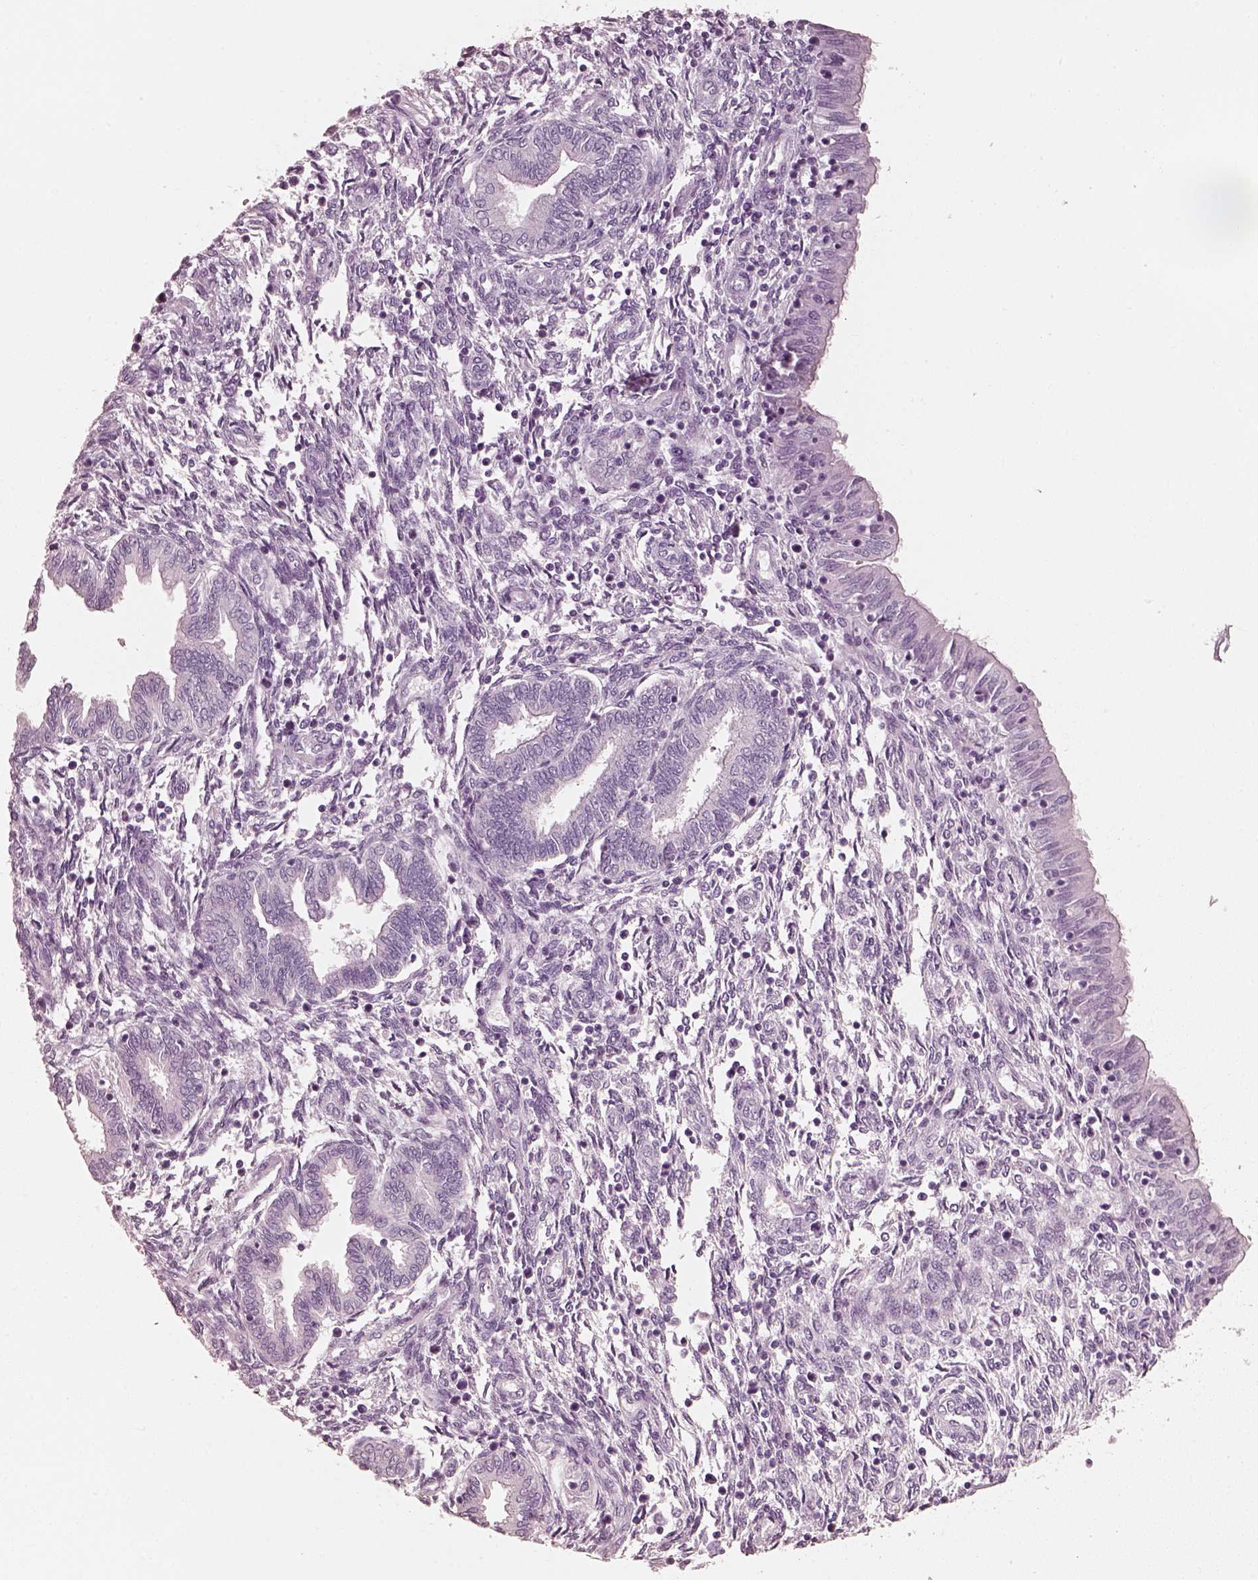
{"staining": {"intensity": "negative", "quantity": "none", "location": "none"}, "tissue": "endometrium", "cell_type": "Cells in endometrial stroma", "image_type": "normal", "snomed": [{"axis": "morphology", "description": "Normal tissue, NOS"}, {"axis": "topography", "description": "Endometrium"}], "caption": "Immunohistochemistry (IHC) histopathology image of benign endometrium: human endometrium stained with DAB (3,3'-diaminobenzidine) reveals no significant protein staining in cells in endometrial stroma.", "gene": "R3HDML", "patient": {"sex": "female", "age": 42}}